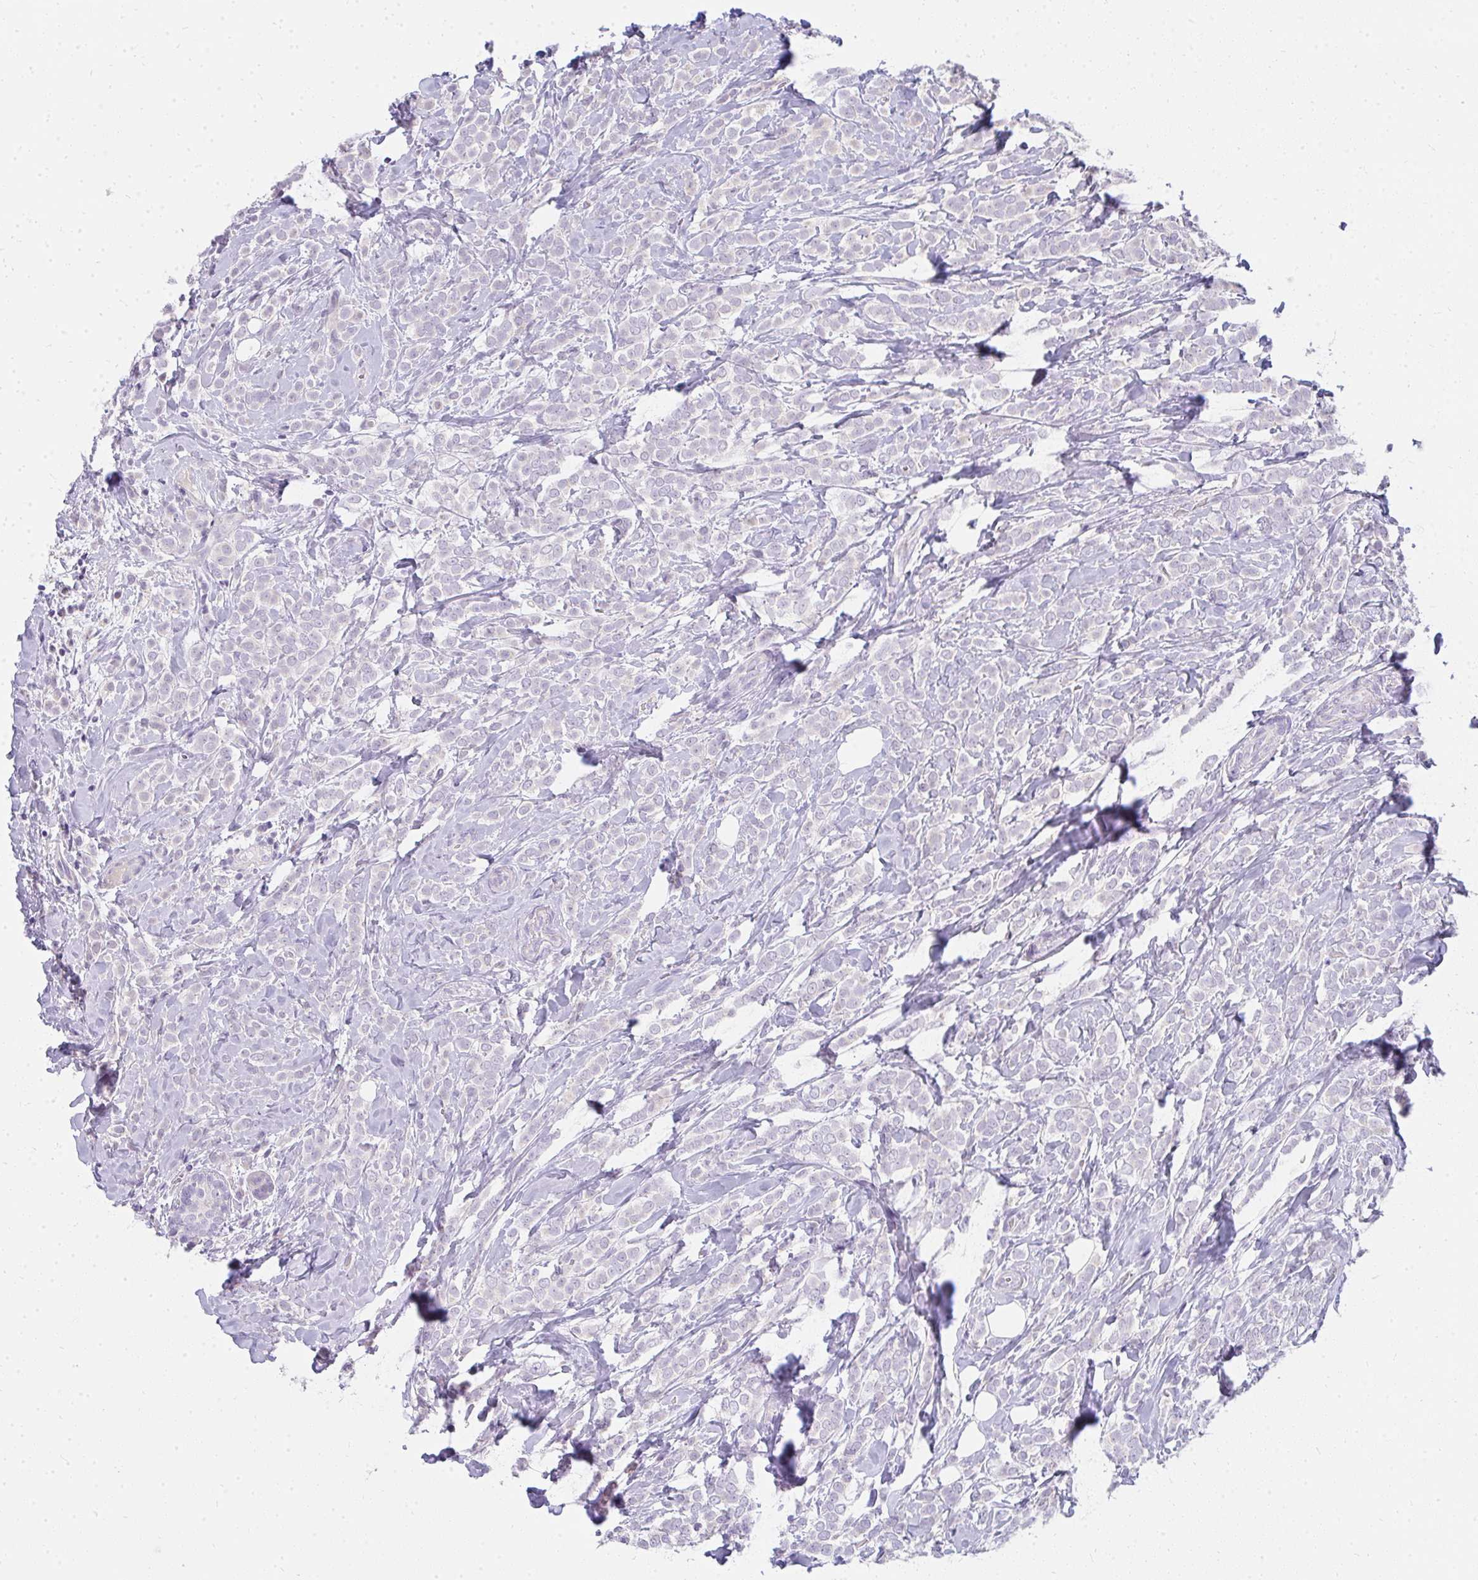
{"staining": {"intensity": "negative", "quantity": "none", "location": "none"}, "tissue": "breast cancer", "cell_type": "Tumor cells", "image_type": "cancer", "snomed": [{"axis": "morphology", "description": "Lobular carcinoma"}, {"axis": "topography", "description": "Breast"}], "caption": "Breast cancer stained for a protein using immunohistochemistry shows no expression tumor cells.", "gene": "PPP1R3G", "patient": {"sex": "female", "age": 49}}